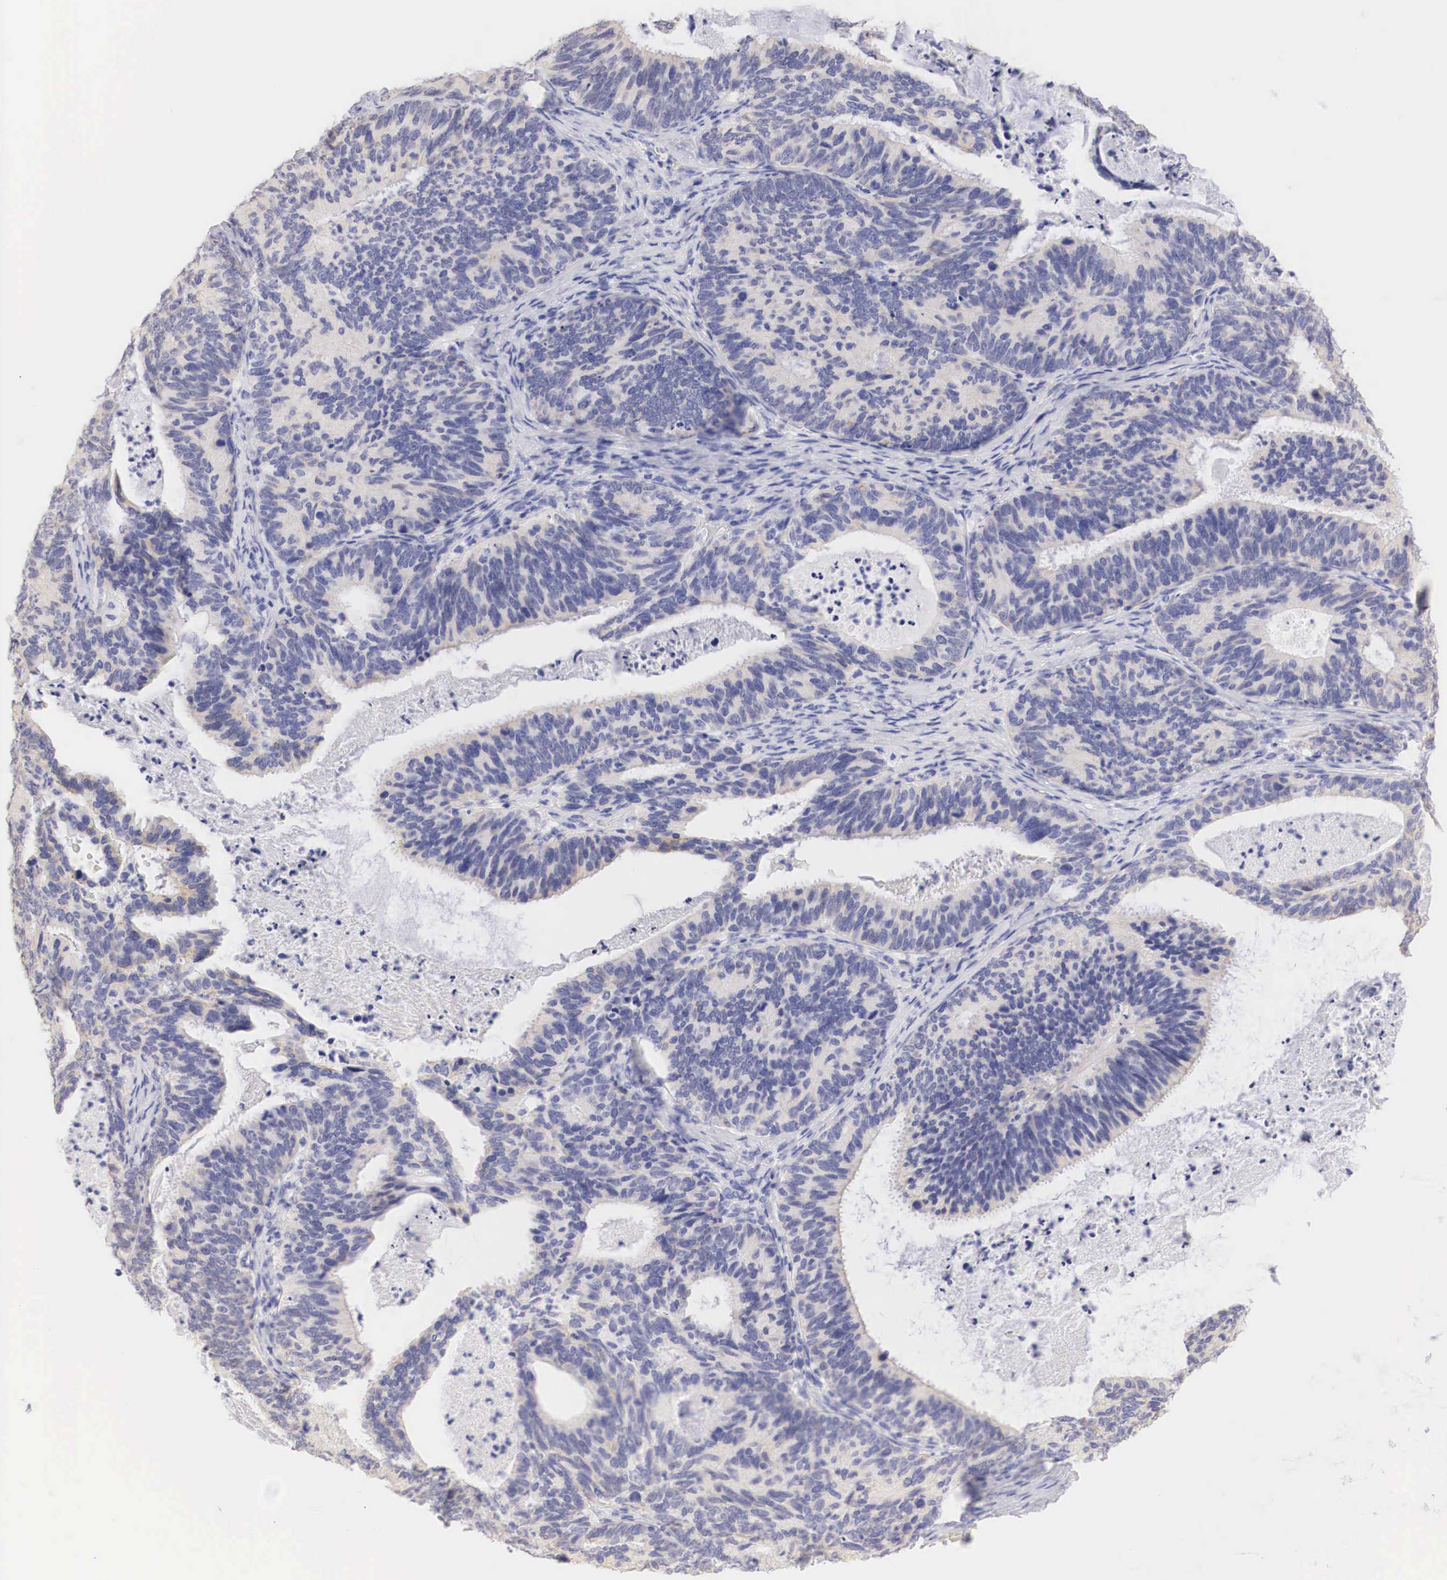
{"staining": {"intensity": "weak", "quantity": ">75%", "location": "cytoplasmic/membranous"}, "tissue": "ovarian cancer", "cell_type": "Tumor cells", "image_type": "cancer", "snomed": [{"axis": "morphology", "description": "Carcinoma, endometroid"}, {"axis": "topography", "description": "Ovary"}], "caption": "Protein staining by immunohistochemistry demonstrates weak cytoplasmic/membranous staining in approximately >75% of tumor cells in ovarian cancer. (DAB IHC, brown staining for protein, blue staining for nuclei).", "gene": "ERBB2", "patient": {"sex": "female", "age": 52}}